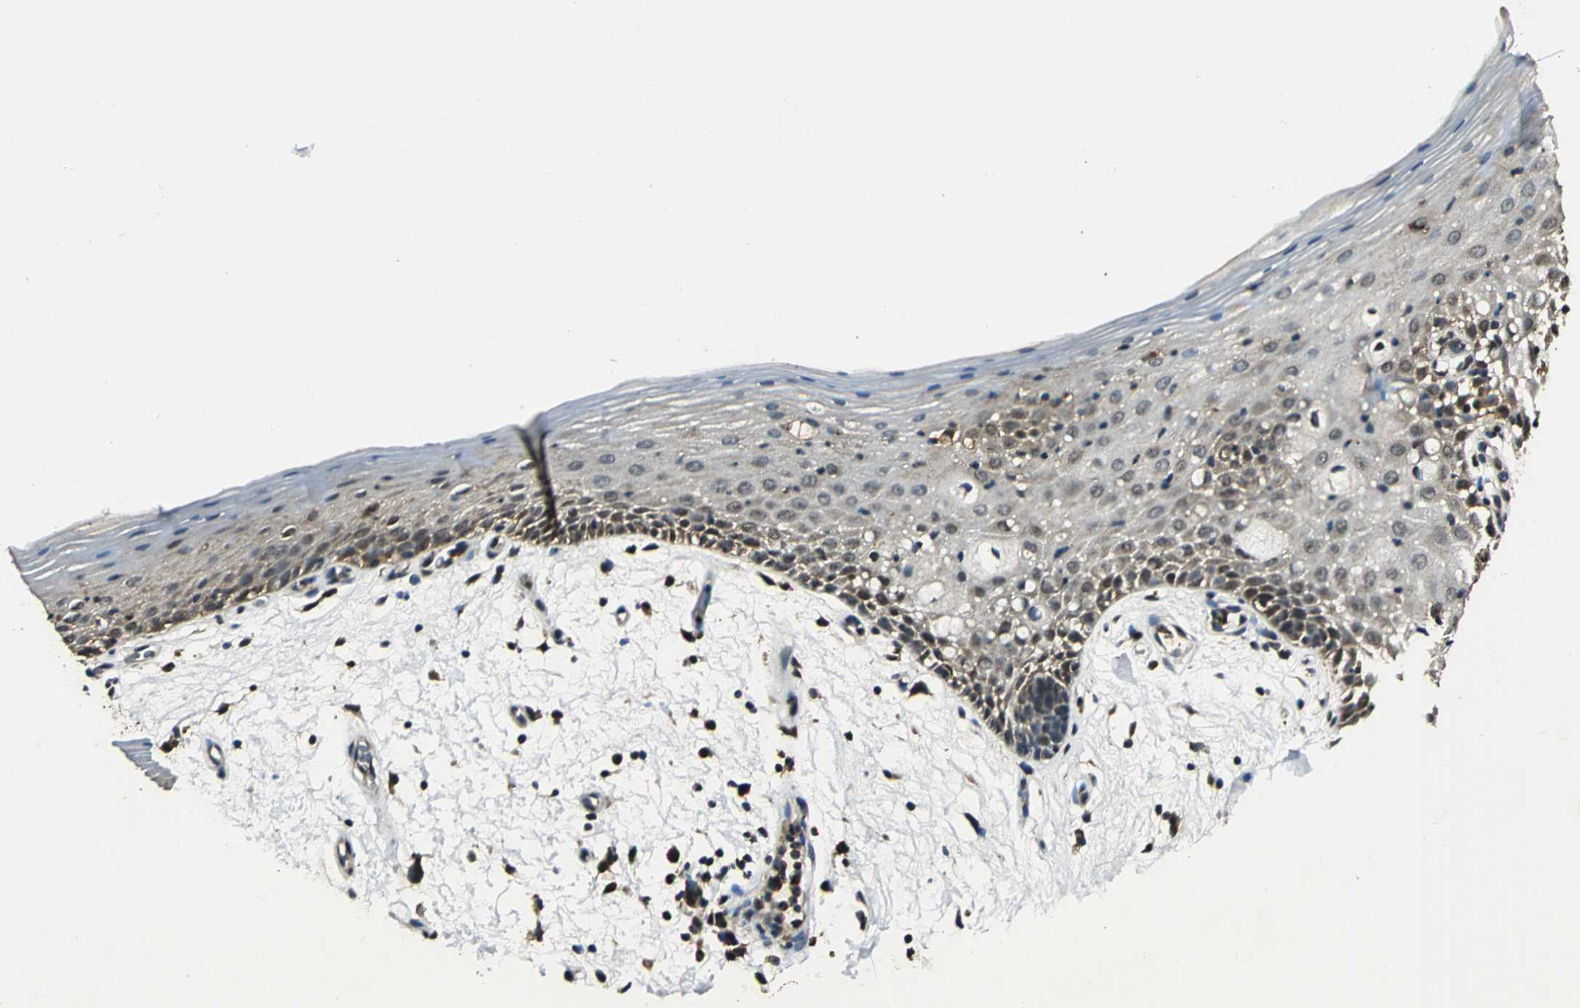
{"staining": {"intensity": "moderate", "quantity": "25%-75%", "location": "cytoplasmic/membranous,nuclear"}, "tissue": "oral mucosa", "cell_type": "Squamous epithelial cells", "image_type": "normal", "snomed": [{"axis": "morphology", "description": "Normal tissue, NOS"}, {"axis": "morphology", "description": "Squamous cell carcinoma, NOS"}, {"axis": "topography", "description": "Skeletal muscle"}, {"axis": "topography", "description": "Oral tissue"}, {"axis": "topography", "description": "Head-Neck"}], "caption": "IHC (DAB) staining of benign oral mucosa demonstrates moderate cytoplasmic/membranous,nuclear protein expression in approximately 25%-75% of squamous epithelial cells. The staining is performed using DAB (3,3'-diaminobenzidine) brown chromogen to label protein expression. The nuclei are counter-stained blue using hematoxylin.", "gene": "PPP1R13L", "patient": {"sex": "male", "age": 71}}